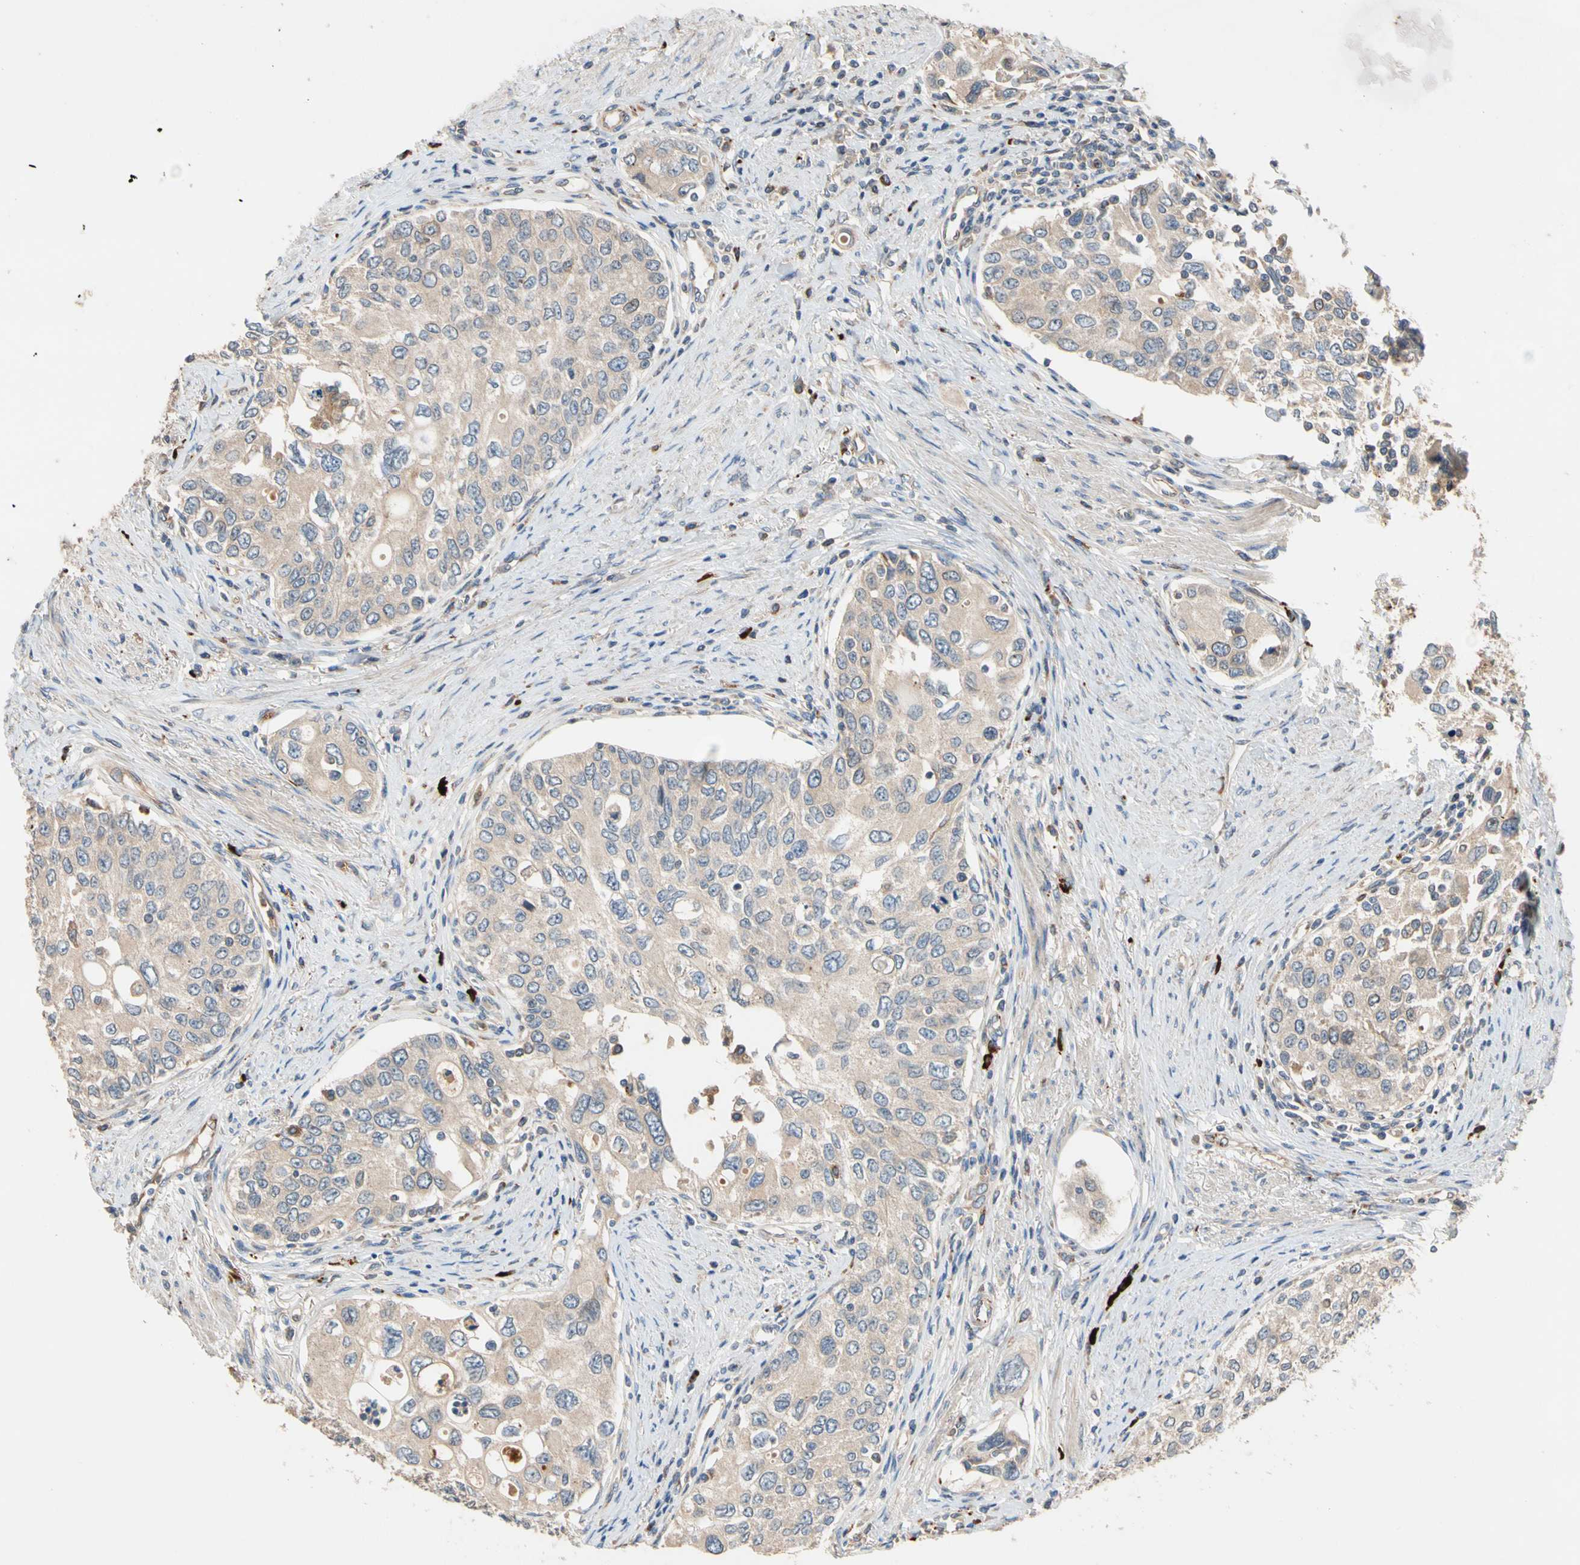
{"staining": {"intensity": "weak", "quantity": "25%-75%", "location": "cytoplasmic/membranous"}, "tissue": "urothelial cancer", "cell_type": "Tumor cells", "image_type": "cancer", "snomed": [{"axis": "morphology", "description": "Urothelial carcinoma, High grade"}, {"axis": "topography", "description": "Urinary bladder"}], "caption": "This histopathology image exhibits IHC staining of human urothelial carcinoma (high-grade), with low weak cytoplasmic/membranous positivity in about 25%-75% of tumor cells.", "gene": "FGD6", "patient": {"sex": "female", "age": 56}}